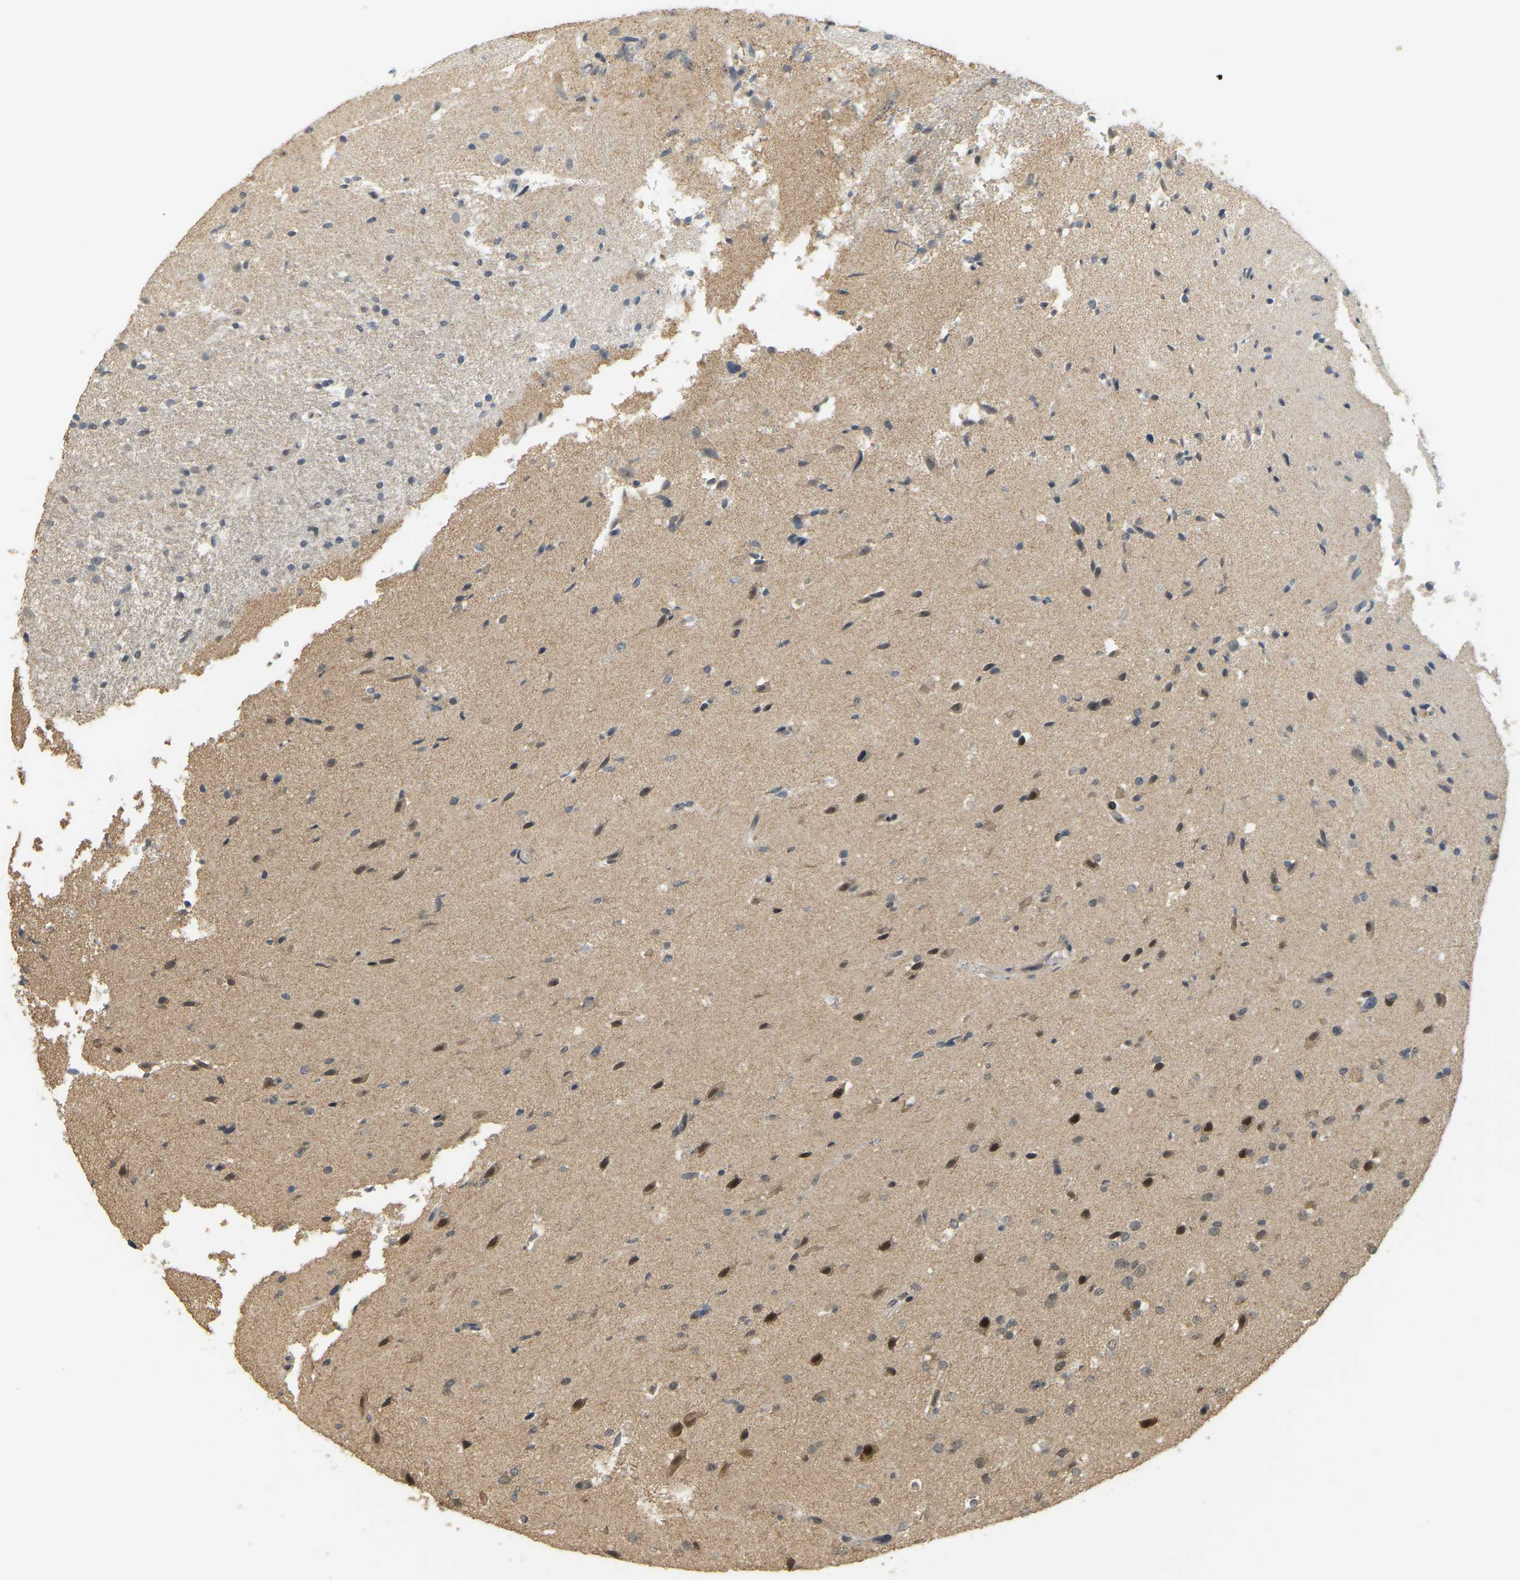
{"staining": {"intensity": "weak", "quantity": "<25%", "location": "cytoplasmic/membranous"}, "tissue": "glioma", "cell_type": "Tumor cells", "image_type": "cancer", "snomed": [{"axis": "morphology", "description": "Glioma, malignant, High grade"}, {"axis": "topography", "description": "Brain"}], "caption": "Immunohistochemistry image of neoplastic tissue: human malignant high-grade glioma stained with DAB demonstrates no significant protein positivity in tumor cells. Nuclei are stained in blue.", "gene": "BRF2", "patient": {"sex": "male", "age": 33}}